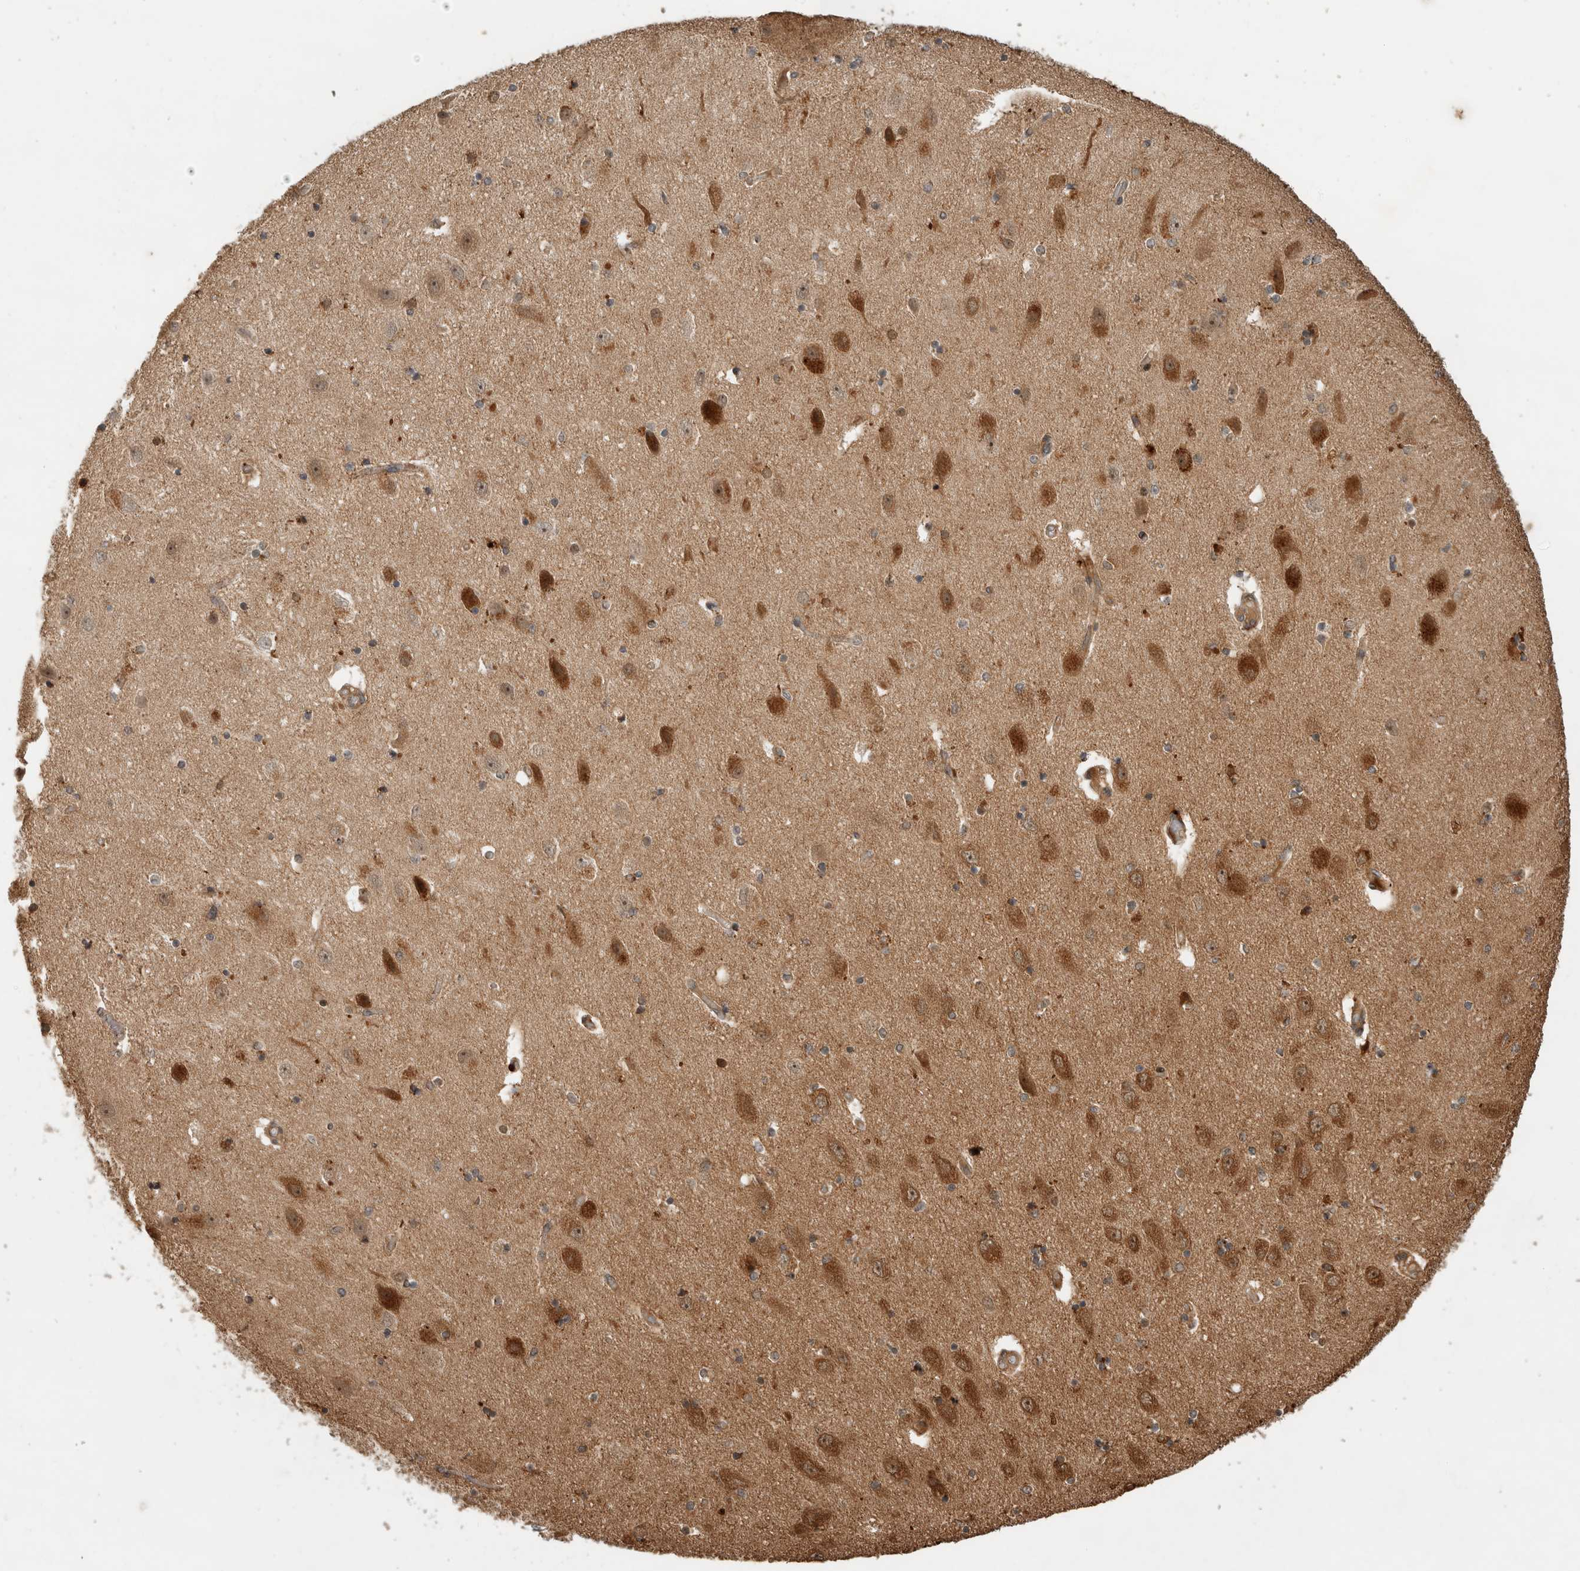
{"staining": {"intensity": "moderate", "quantity": ">75%", "location": "cytoplasmic/membranous"}, "tissue": "hippocampus", "cell_type": "Glial cells", "image_type": "normal", "snomed": [{"axis": "morphology", "description": "Normal tissue, NOS"}, {"axis": "topography", "description": "Hippocampus"}], "caption": "Immunohistochemistry (IHC) of unremarkable human hippocampus reveals medium levels of moderate cytoplasmic/membranous positivity in about >75% of glial cells.", "gene": "PITPNC1", "patient": {"sex": "female", "age": 54}}